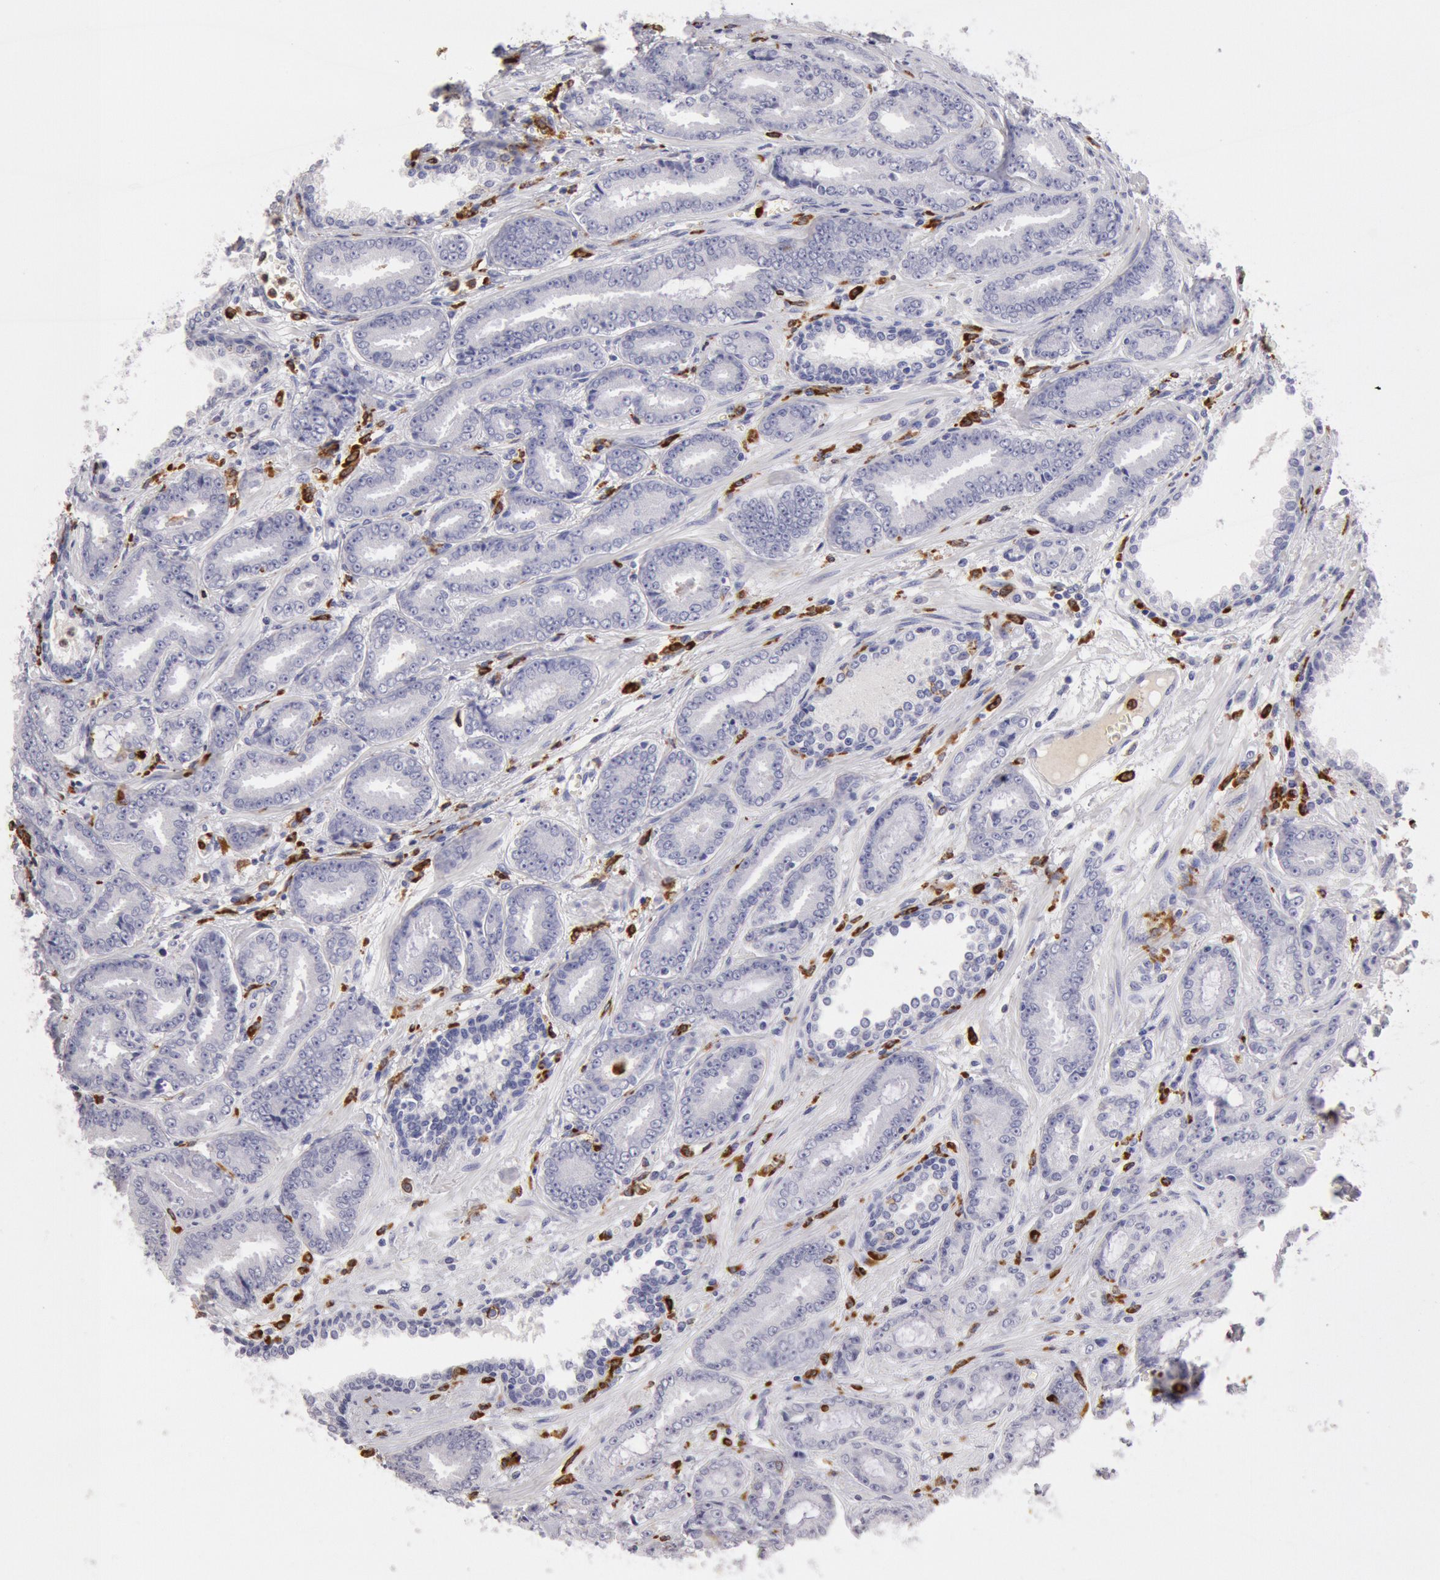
{"staining": {"intensity": "negative", "quantity": "none", "location": "none"}, "tissue": "prostate cancer", "cell_type": "Tumor cells", "image_type": "cancer", "snomed": [{"axis": "morphology", "description": "Adenocarcinoma, Low grade"}, {"axis": "topography", "description": "Prostate"}], "caption": "Prostate cancer (adenocarcinoma (low-grade)) was stained to show a protein in brown. There is no significant positivity in tumor cells.", "gene": "FCN1", "patient": {"sex": "male", "age": 65}}